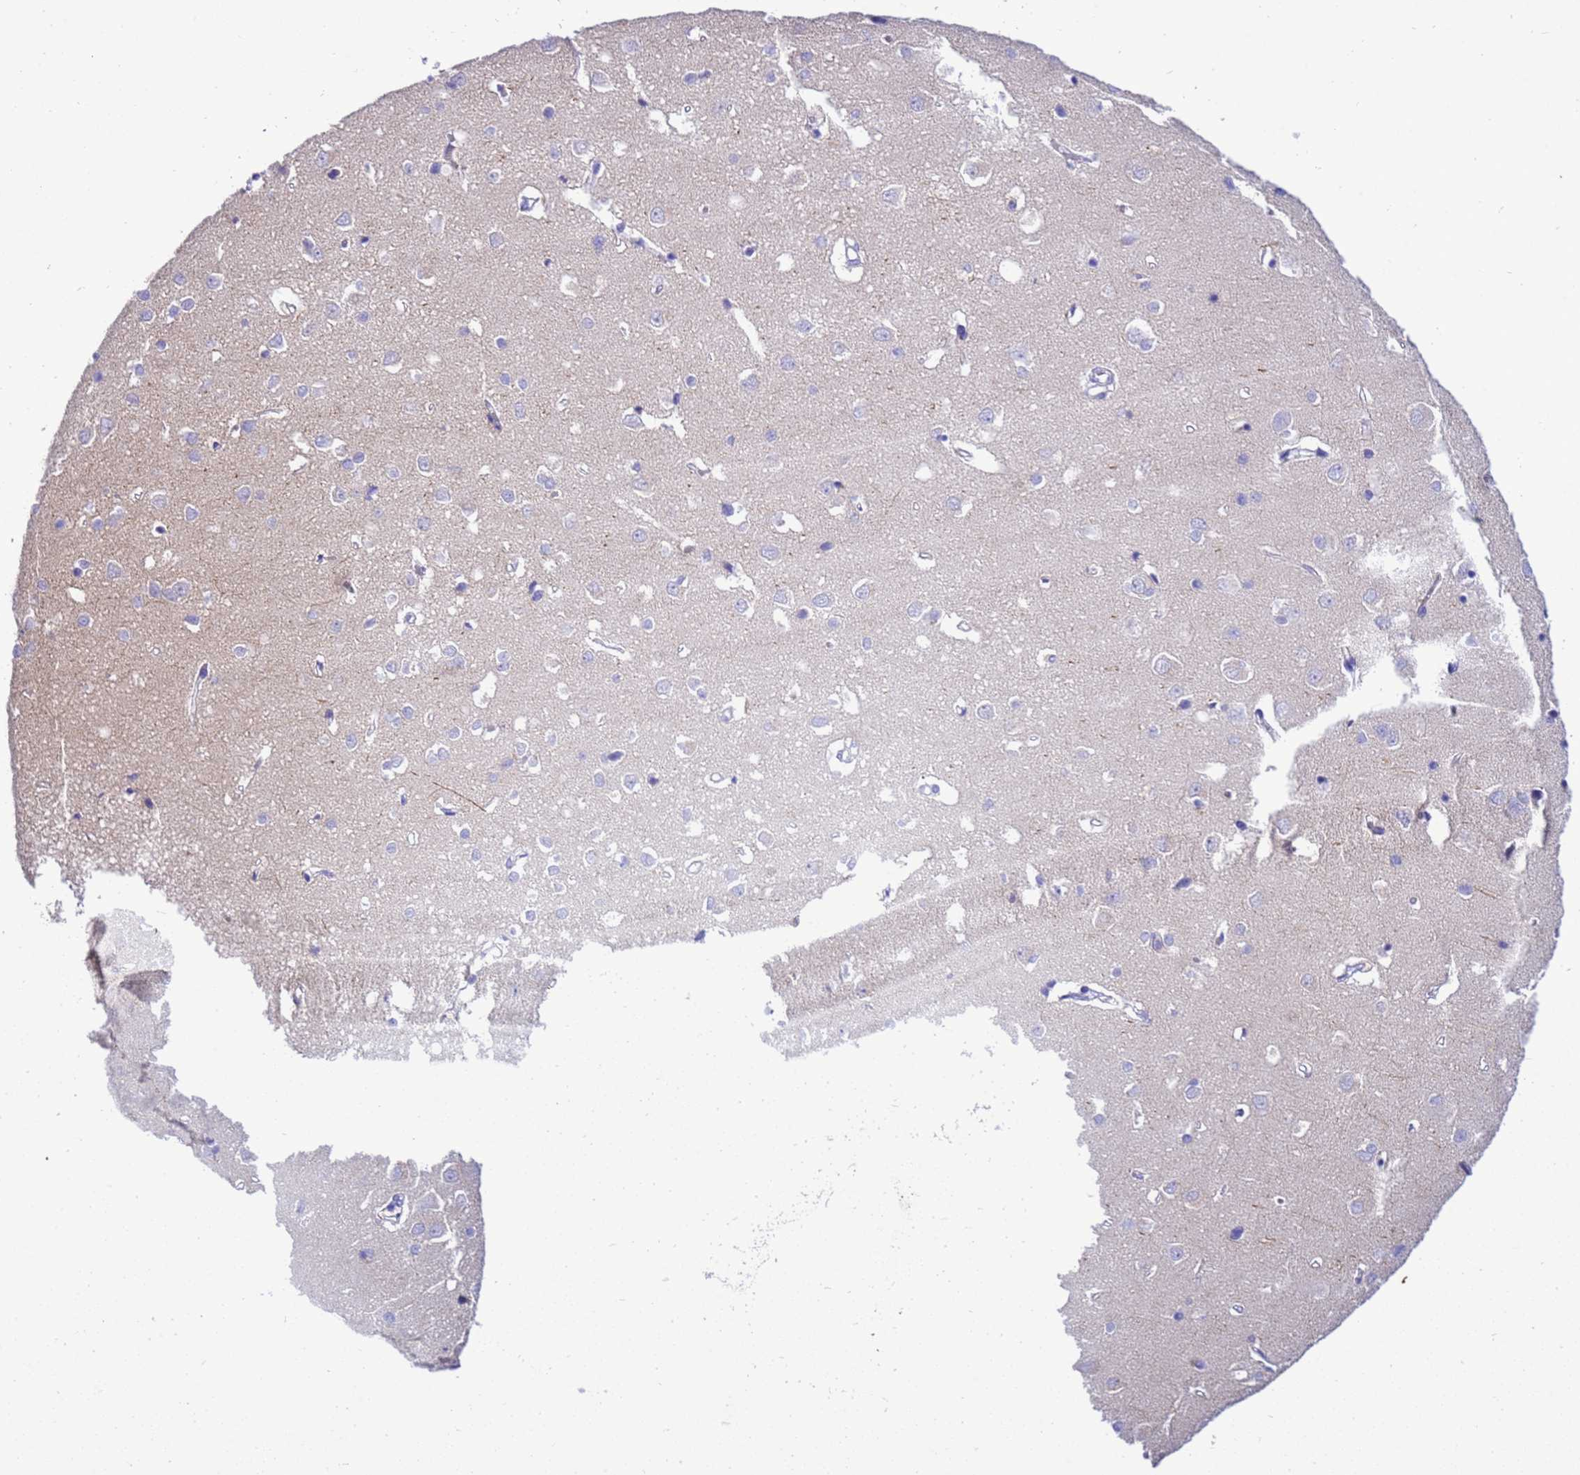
{"staining": {"intensity": "negative", "quantity": "none", "location": "none"}, "tissue": "cerebral cortex", "cell_type": "Endothelial cells", "image_type": "normal", "snomed": [{"axis": "morphology", "description": "Normal tissue, NOS"}, {"axis": "topography", "description": "Cerebral cortex"}], "caption": "A high-resolution image shows immunohistochemistry (IHC) staining of unremarkable cerebral cortex, which demonstrates no significant positivity in endothelial cells.", "gene": "KICS2", "patient": {"sex": "female", "age": 64}}